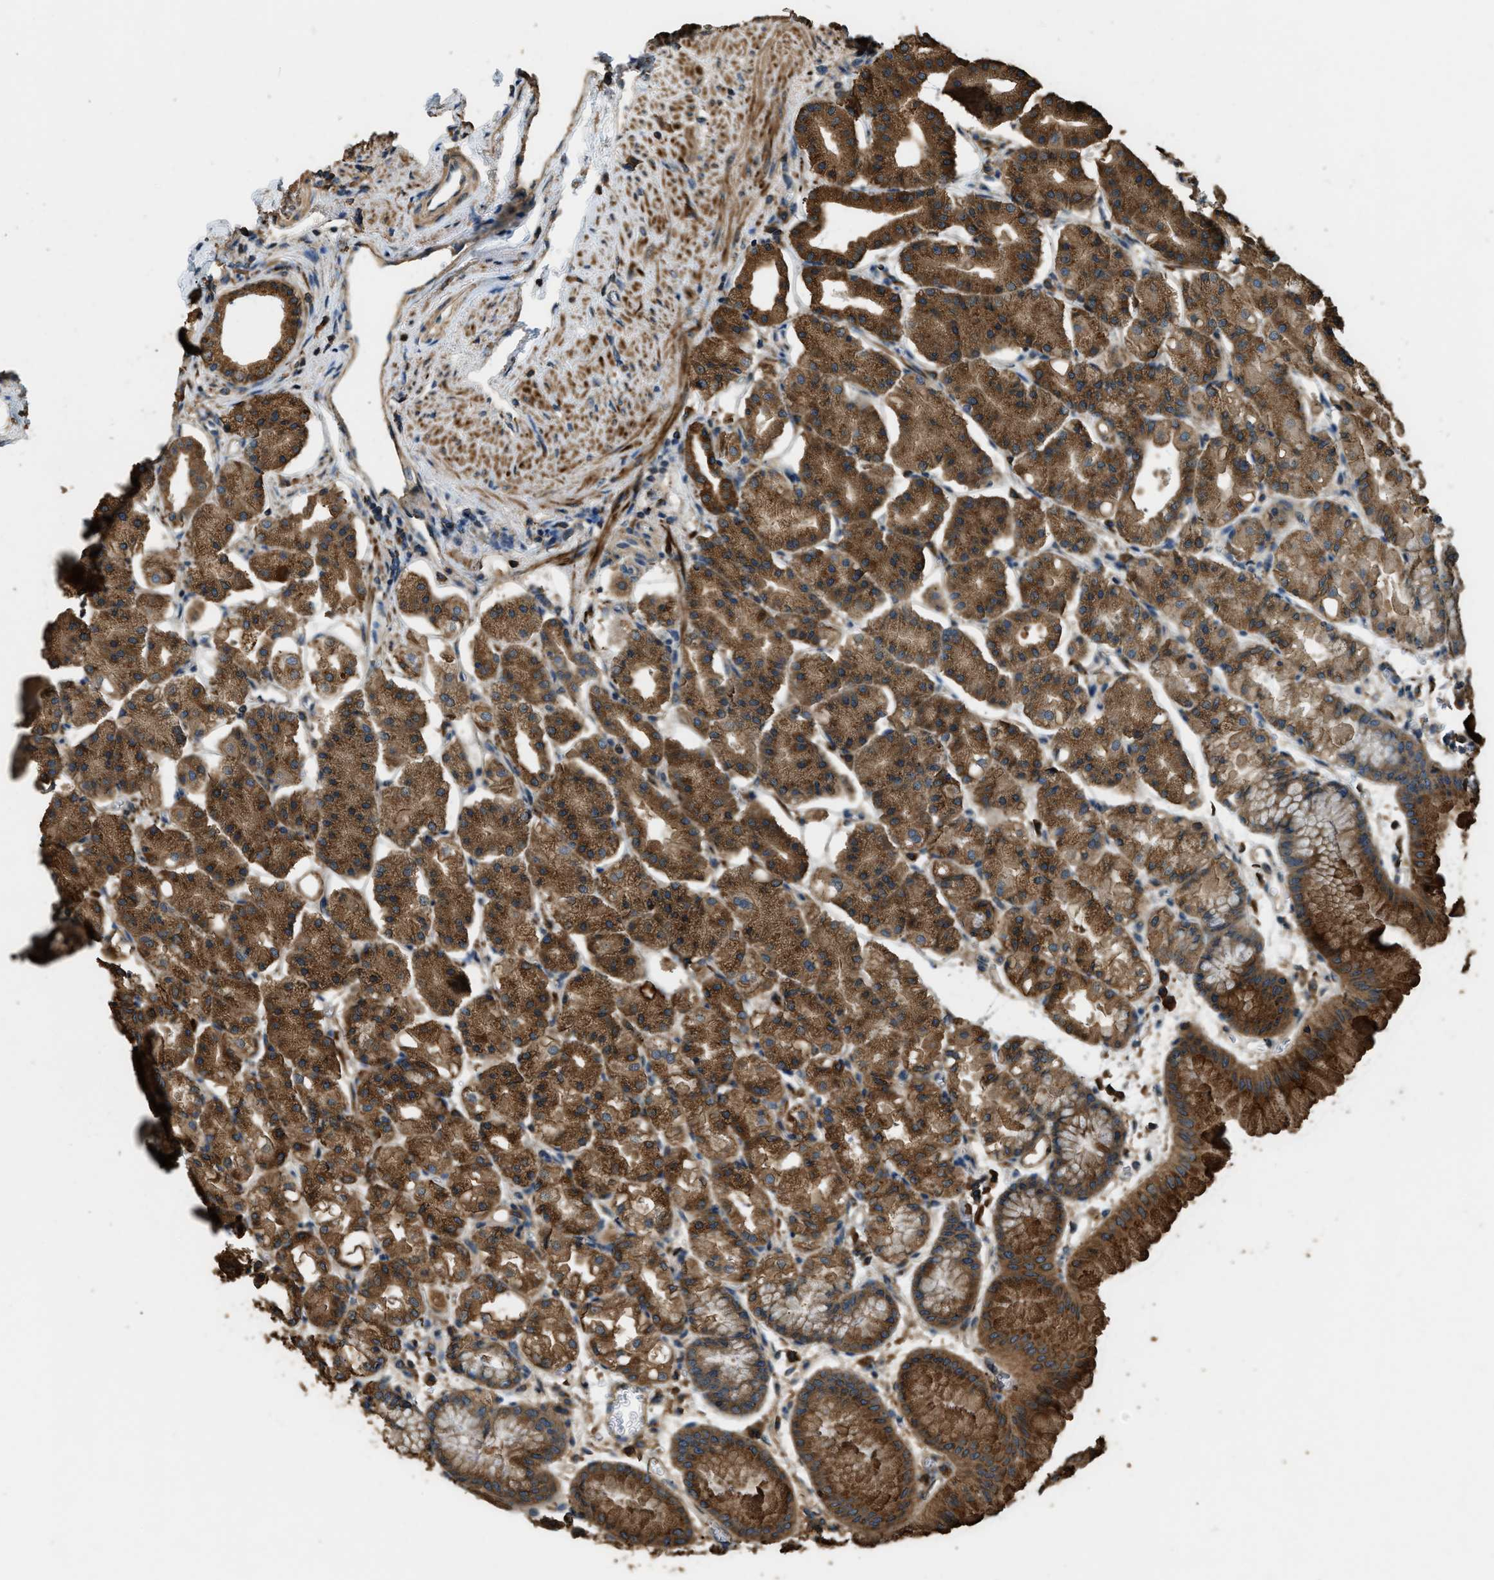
{"staining": {"intensity": "strong", "quantity": ">75%", "location": "cytoplasmic/membranous"}, "tissue": "stomach", "cell_type": "Glandular cells", "image_type": "normal", "snomed": [{"axis": "morphology", "description": "Normal tissue, NOS"}, {"axis": "topography", "description": "Stomach, lower"}], "caption": "Strong cytoplasmic/membranous protein positivity is identified in about >75% of glandular cells in stomach. The staining was performed using DAB, with brown indicating positive protein expression. Nuclei are stained blue with hematoxylin.", "gene": "ERGIC1", "patient": {"sex": "male", "age": 71}}